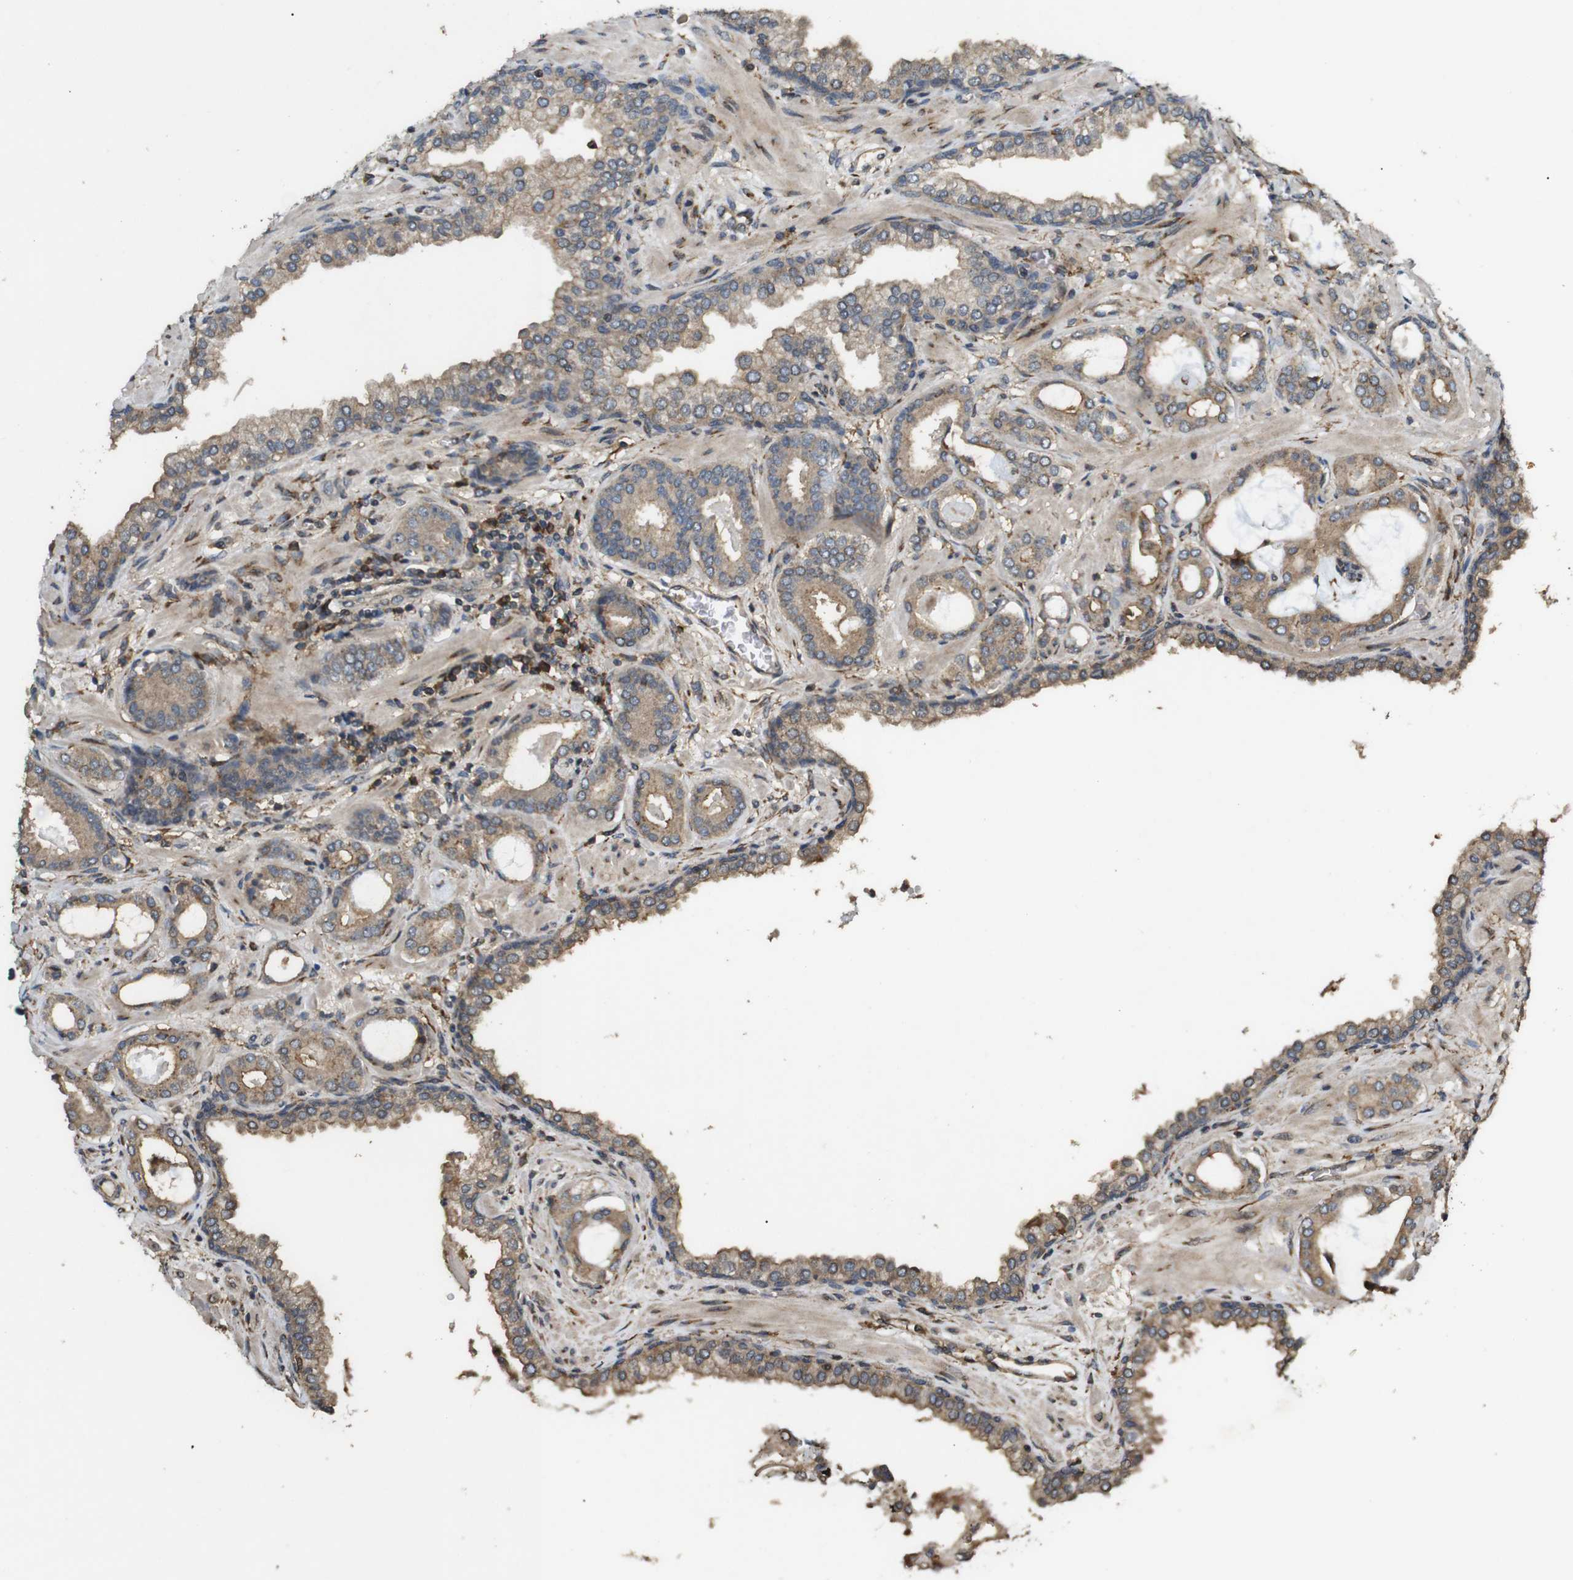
{"staining": {"intensity": "moderate", "quantity": ">75%", "location": "cytoplasmic/membranous"}, "tissue": "prostate cancer", "cell_type": "Tumor cells", "image_type": "cancer", "snomed": [{"axis": "morphology", "description": "Adenocarcinoma, Low grade"}, {"axis": "topography", "description": "Prostate"}], "caption": "Low-grade adenocarcinoma (prostate) stained for a protein (brown) shows moderate cytoplasmic/membranous positive expression in about >75% of tumor cells.", "gene": "ARHGAP24", "patient": {"sex": "male", "age": 53}}